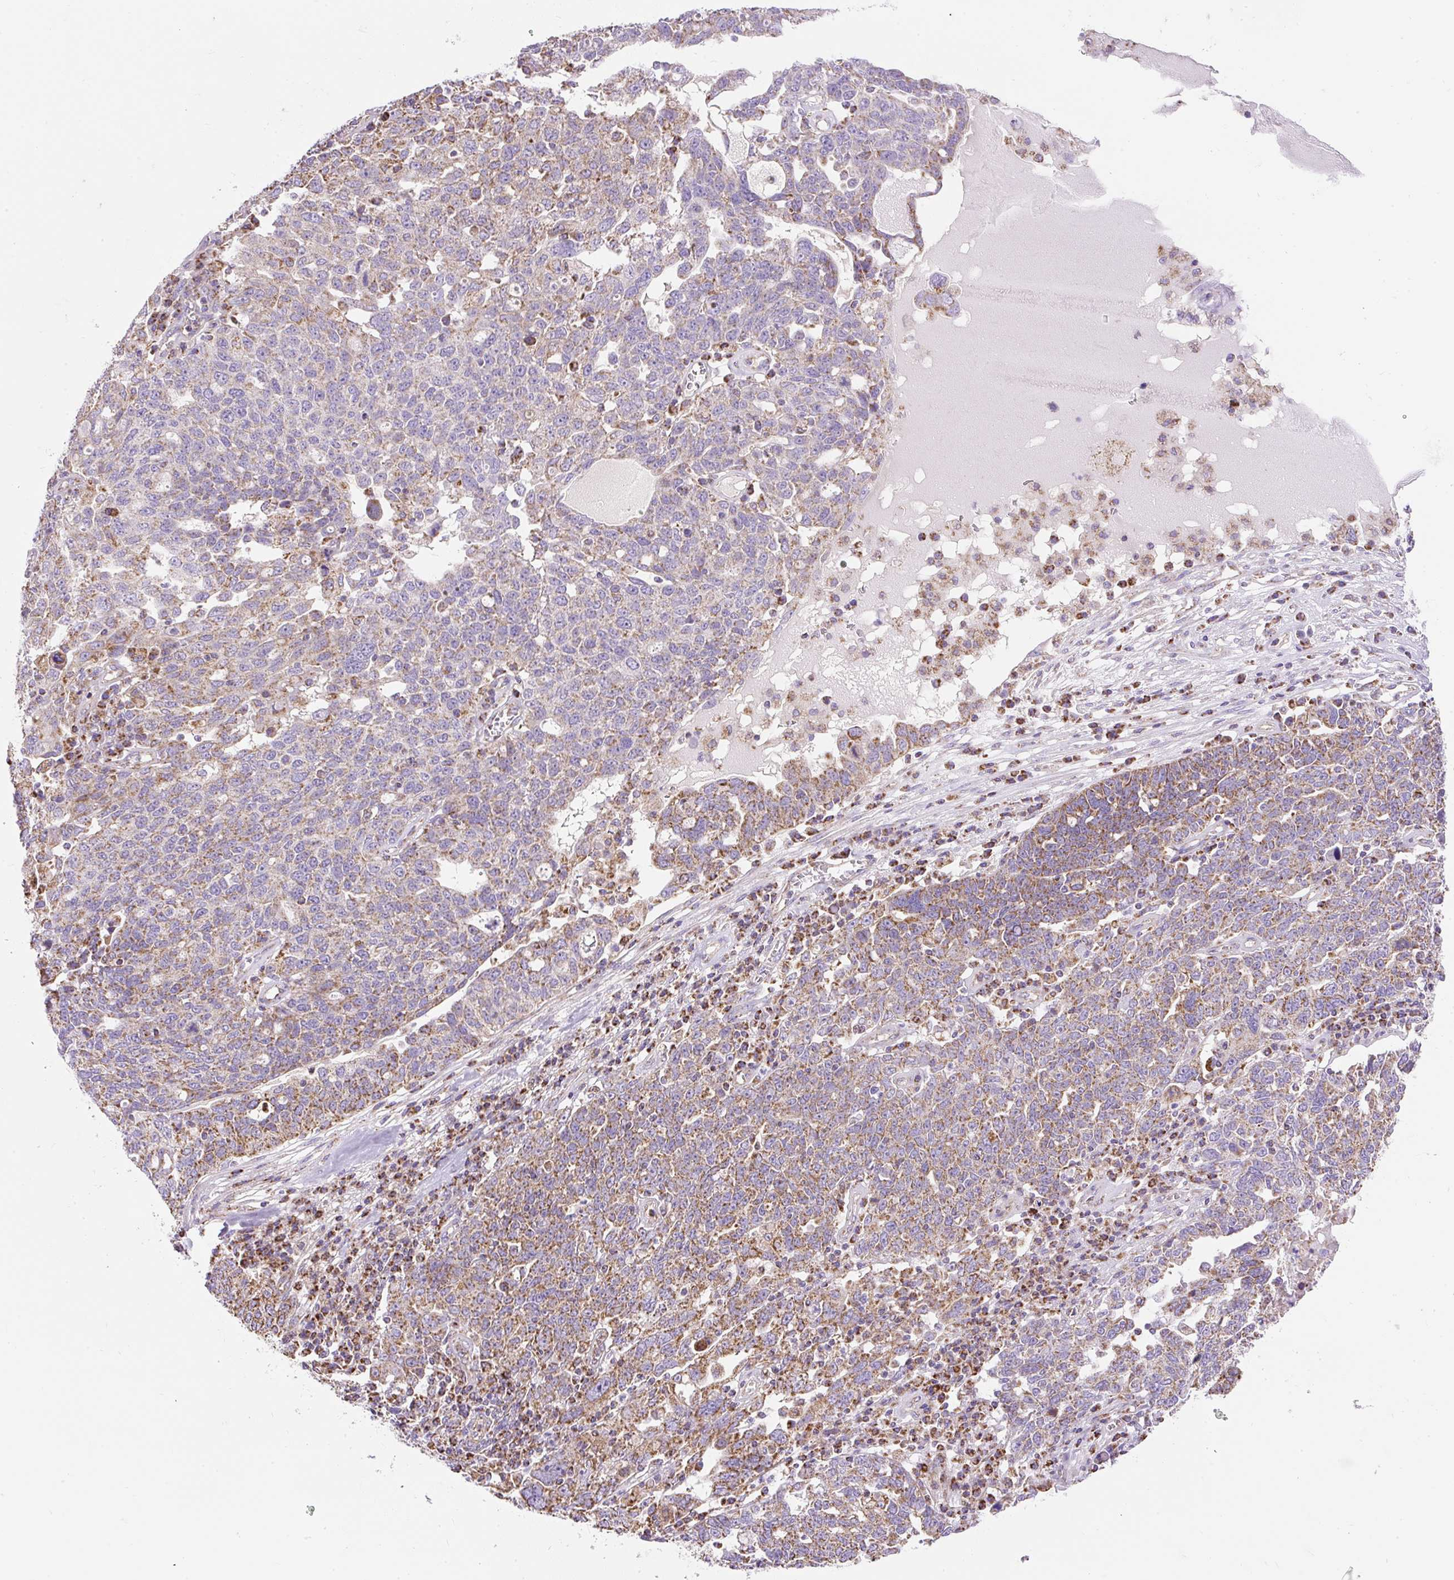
{"staining": {"intensity": "moderate", "quantity": ">75%", "location": "cytoplasmic/membranous"}, "tissue": "ovarian cancer", "cell_type": "Tumor cells", "image_type": "cancer", "snomed": [{"axis": "morphology", "description": "Carcinoma, endometroid"}, {"axis": "topography", "description": "Ovary"}], "caption": "Endometroid carcinoma (ovarian) stained with immunohistochemistry (IHC) displays moderate cytoplasmic/membranous expression in about >75% of tumor cells.", "gene": "DAAM2", "patient": {"sex": "female", "age": 62}}